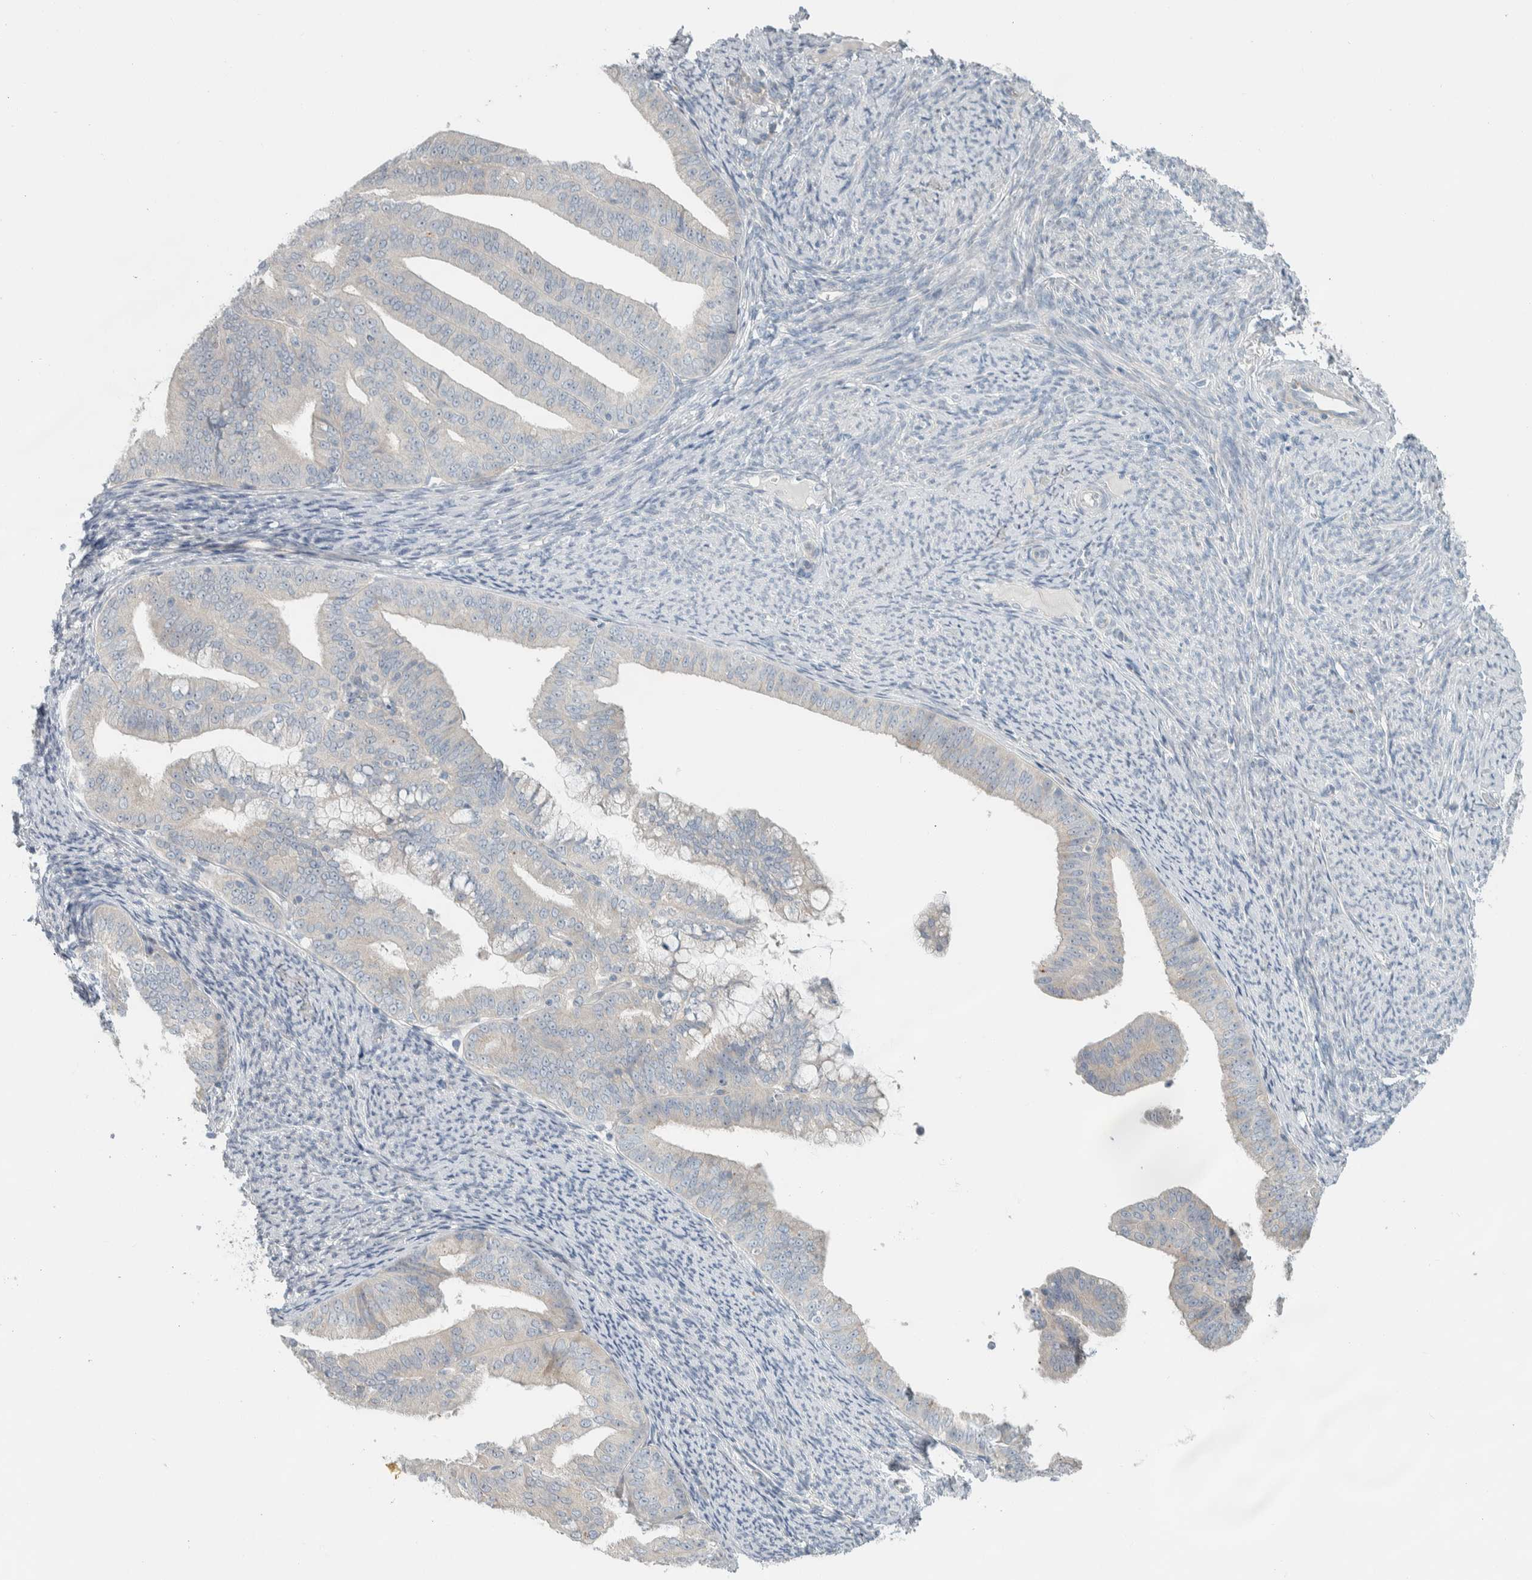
{"staining": {"intensity": "negative", "quantity": "none", "location": "none"}, "tissue": "endometrial cancer", "cell_type": "Tumor cells", "image_type": "cancer", "snomed": [{"axis": "morphology", "description": "Adenocarcinoma, NOS"}, {"axis": "topography", "description": "Endometrium"}], "caption": "Human adenocarcinoma (endometrial) stained for a protein using immunohistochemistry (IHC) reveals no staining in tumor cells.", "gene": "HGS", "patient": {"sex": "female", "age": 63}}